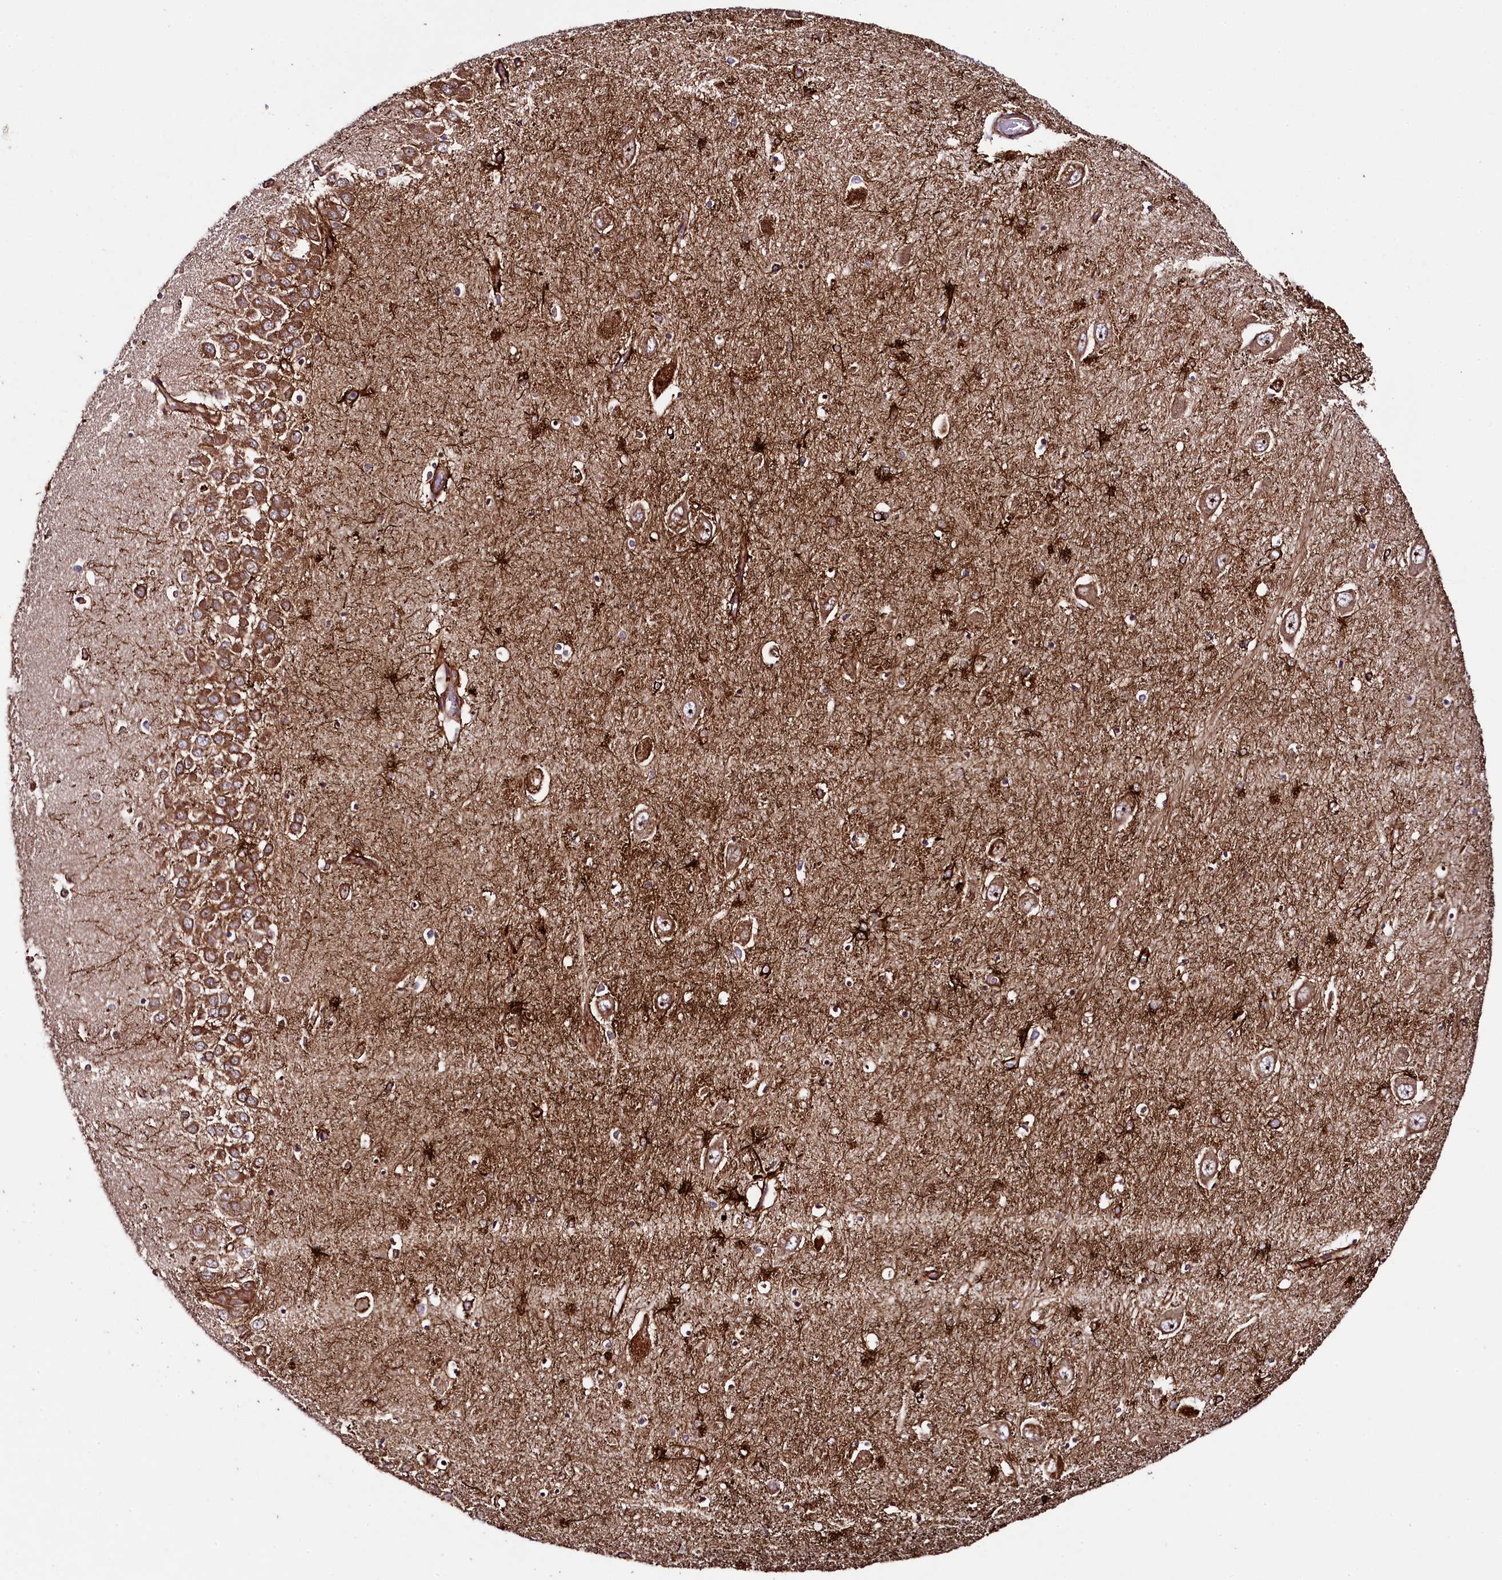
{"staining": {"intensity": "strong", "quantity": "25%-75%", "location": "cytoplasmic/membranous"}, "tissue": "hippocampus", "cell_type": "Glial cells", "image_type": "normal", "snomed": [{"axis": "morphology", "description": "Normal tissue, NOS"}, {"axis": "topography", "description": "Hippocampus"}], "caption": "Immunohistochemical staining of benign human hippocampus displays 25%-75% levels of strong cytoplasmic/membranous protein positivity in about 25%-75% of glial cells.", "gene": "CCDC102A", "patient": {"sex": "male", "age": 70}}